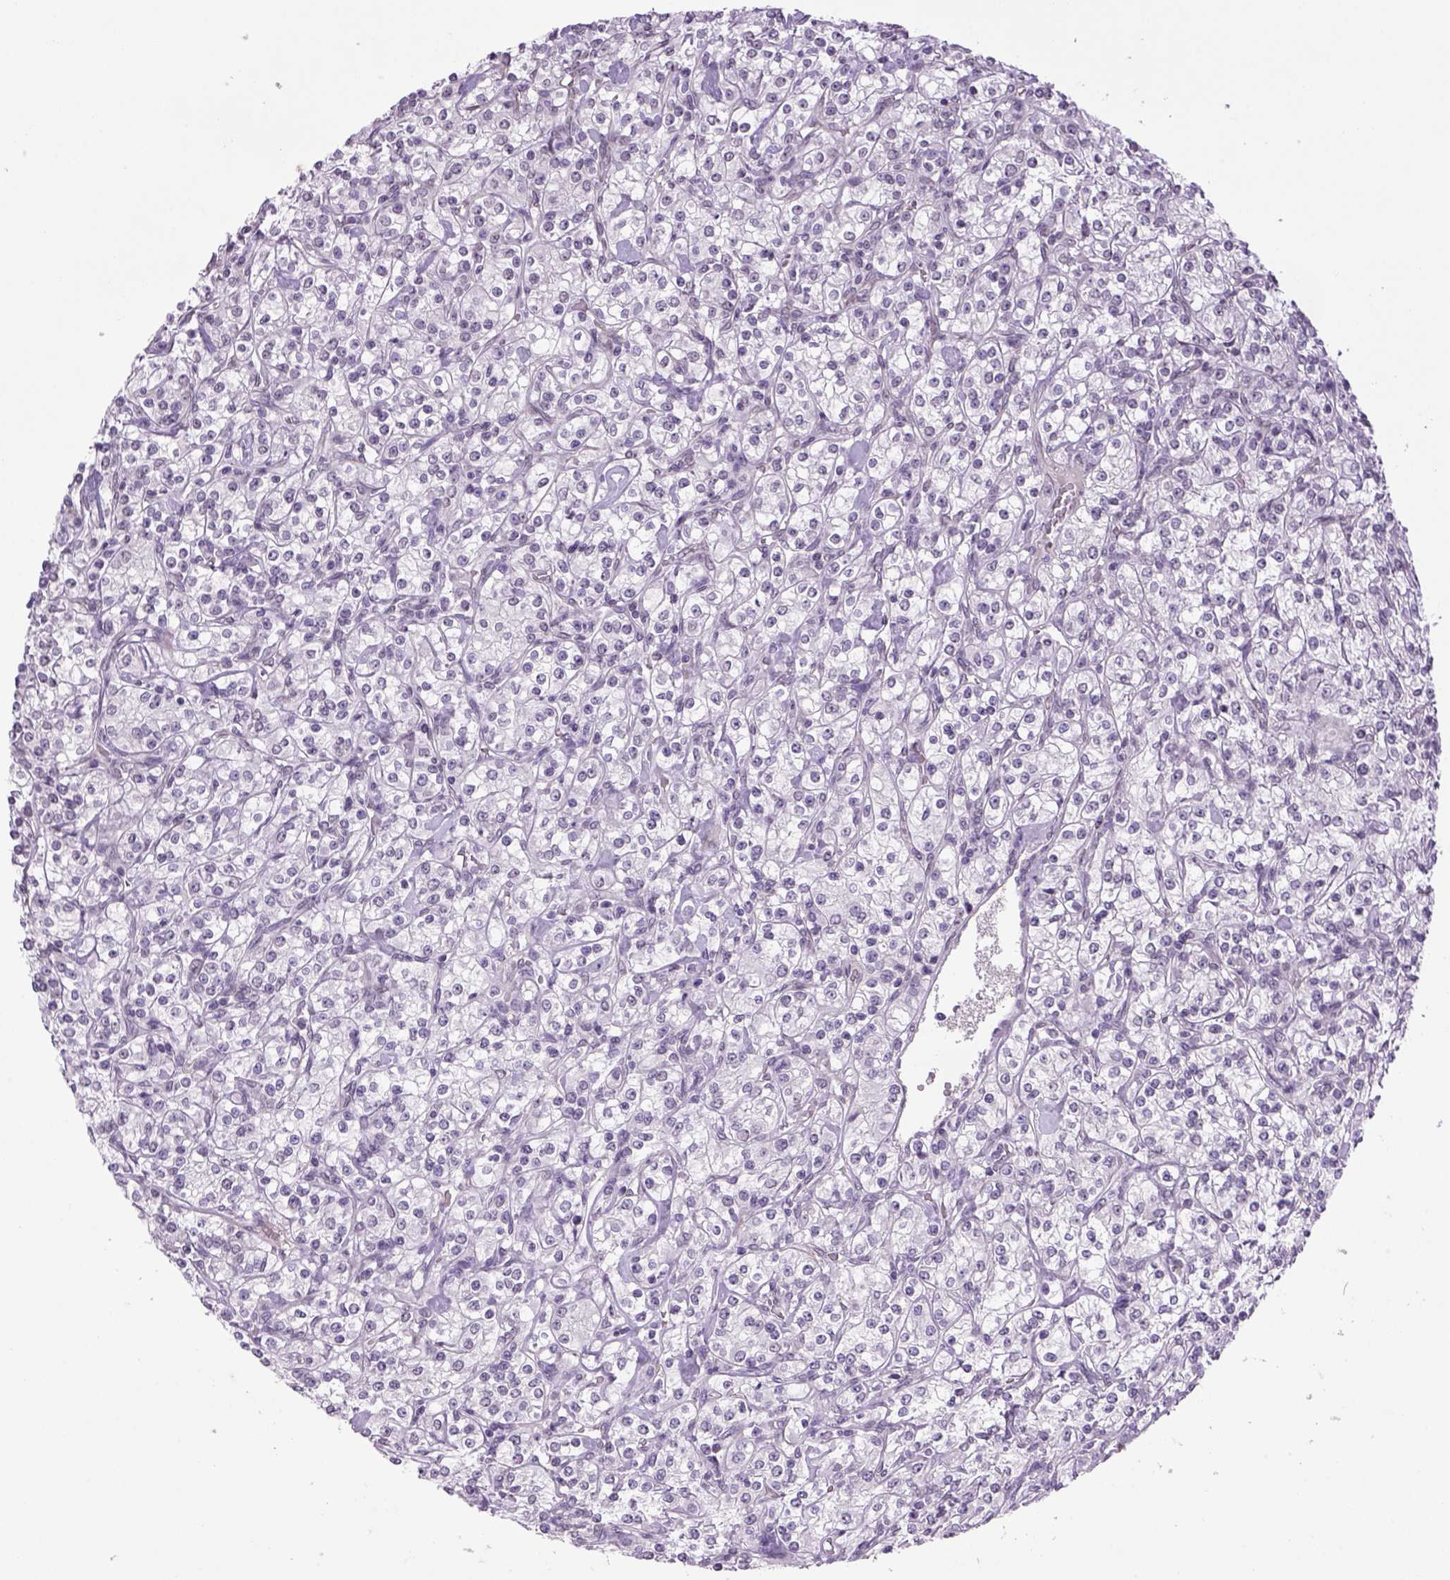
{"staining": {"intensity": "negative", "quantity": "none", "location": "none"}, "tissue": "renal cancer", "cell_type": "Tumor cells", "image_type": "cancer", "snomed": [{"axis": "morphology", "description": "Adenocarcinoma, NOS"}, {"axis": "topography", "description": "Kidney"}], "caption": "High magnification brightfield microscopy of renal cancer (adenocarcinoma) stained with DAB (3,3'-diaminobenzidine) (brown) and counterstained with hematoxylin (blue): tumor cells show no significant expression.", "gene": "PRRT1", "patient": {"sex": "male", "age": 77}}